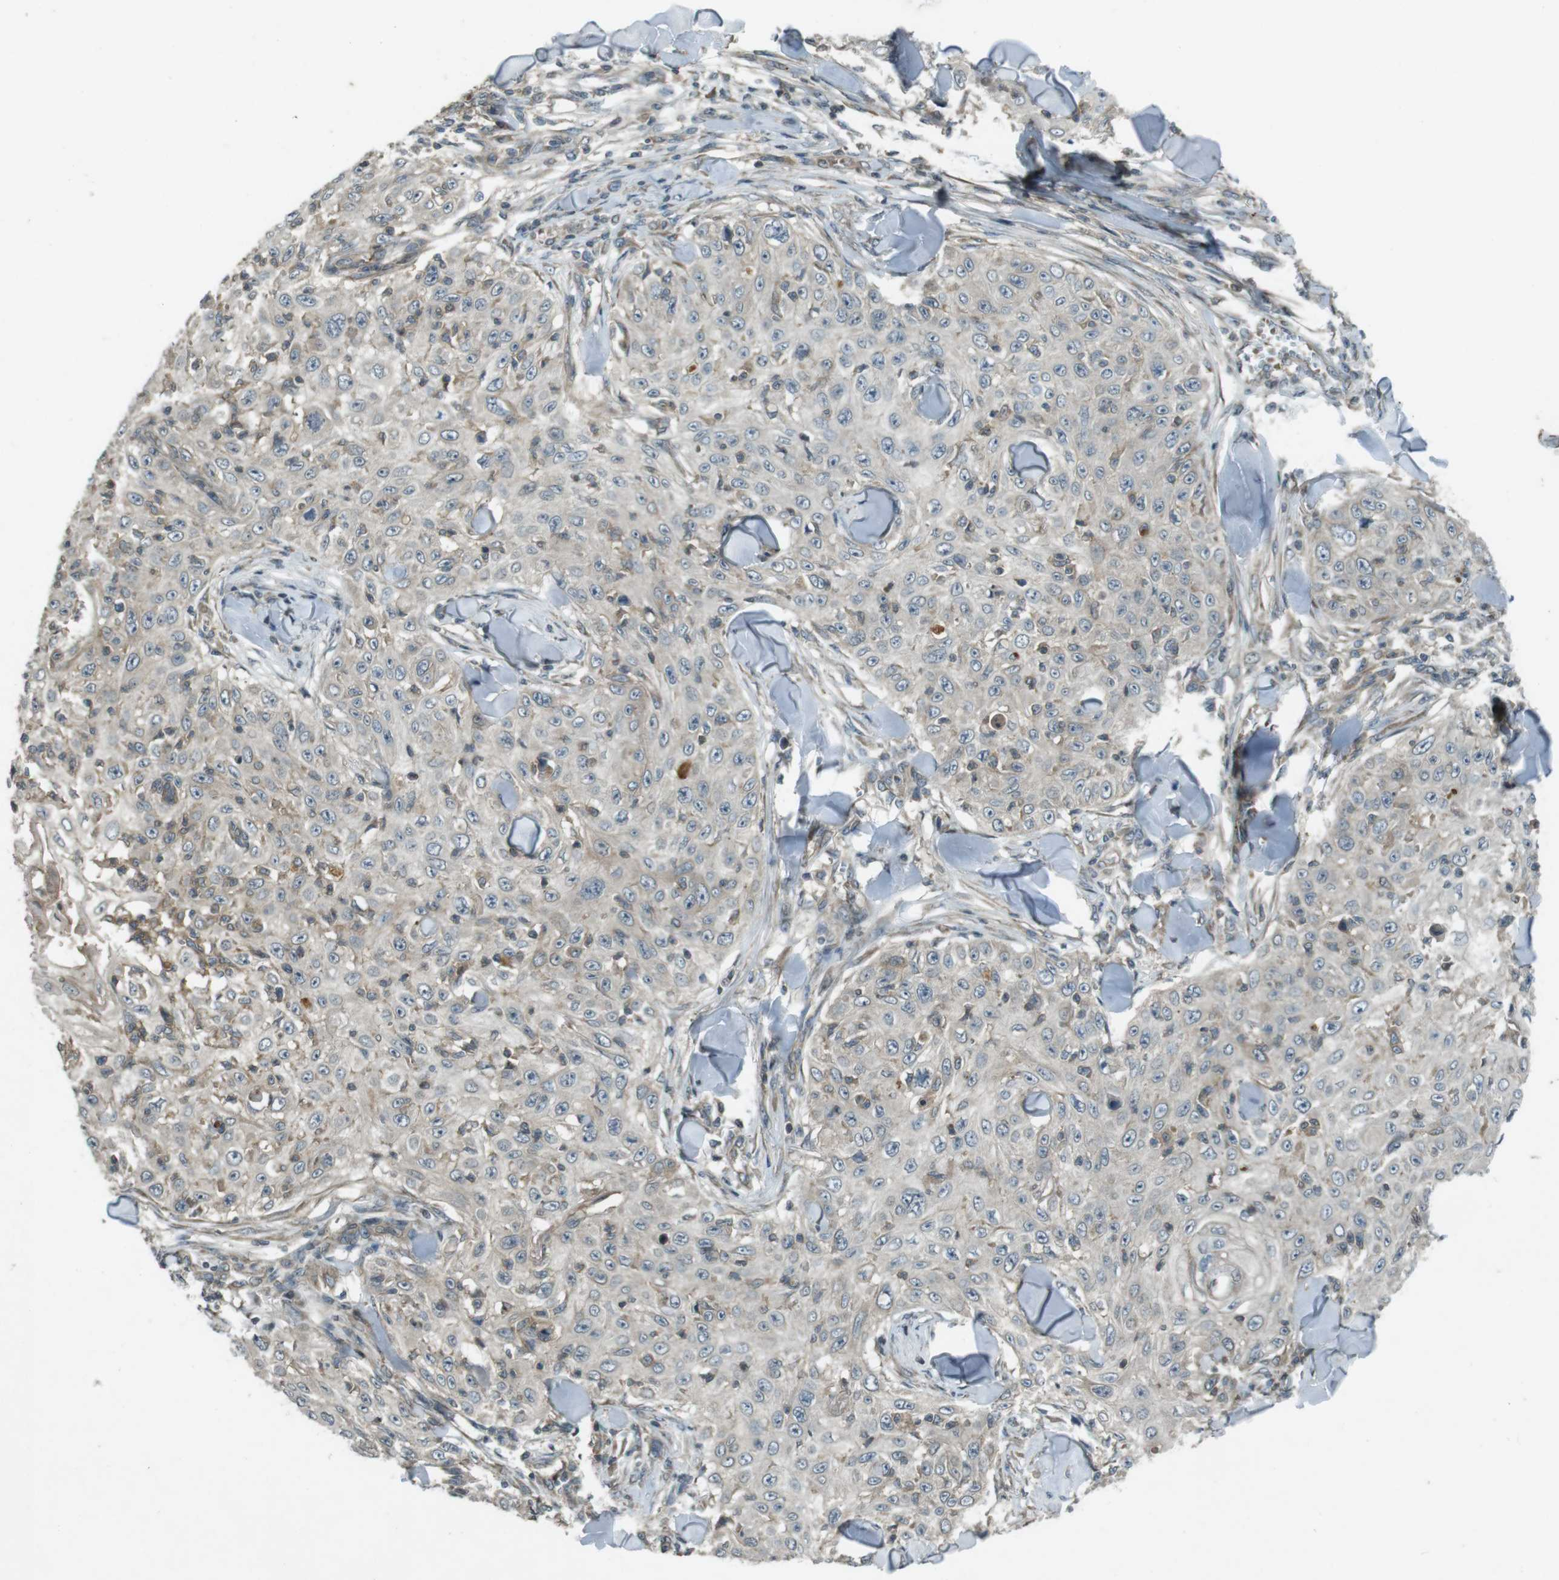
{"staining": {"intensity": "weak", "quantity": "<25%", "location": "cytoplasmic/membranous"}, "tissue": "skin cancer", "cell_type": "Tumor cells", "image_type": "cancer", "snomed": [{"axis": "morphology", "description": "Squamous cell carcinoma, NOS"}, {"axis": "topography", "description": "Skin"}], "caption": "Immunohistochemical staining of skin squamous cell carcinoma displays no significant staining in tumor cells.", "gene": "ZYX", "patient": {"sex": "male", "age": 86}}